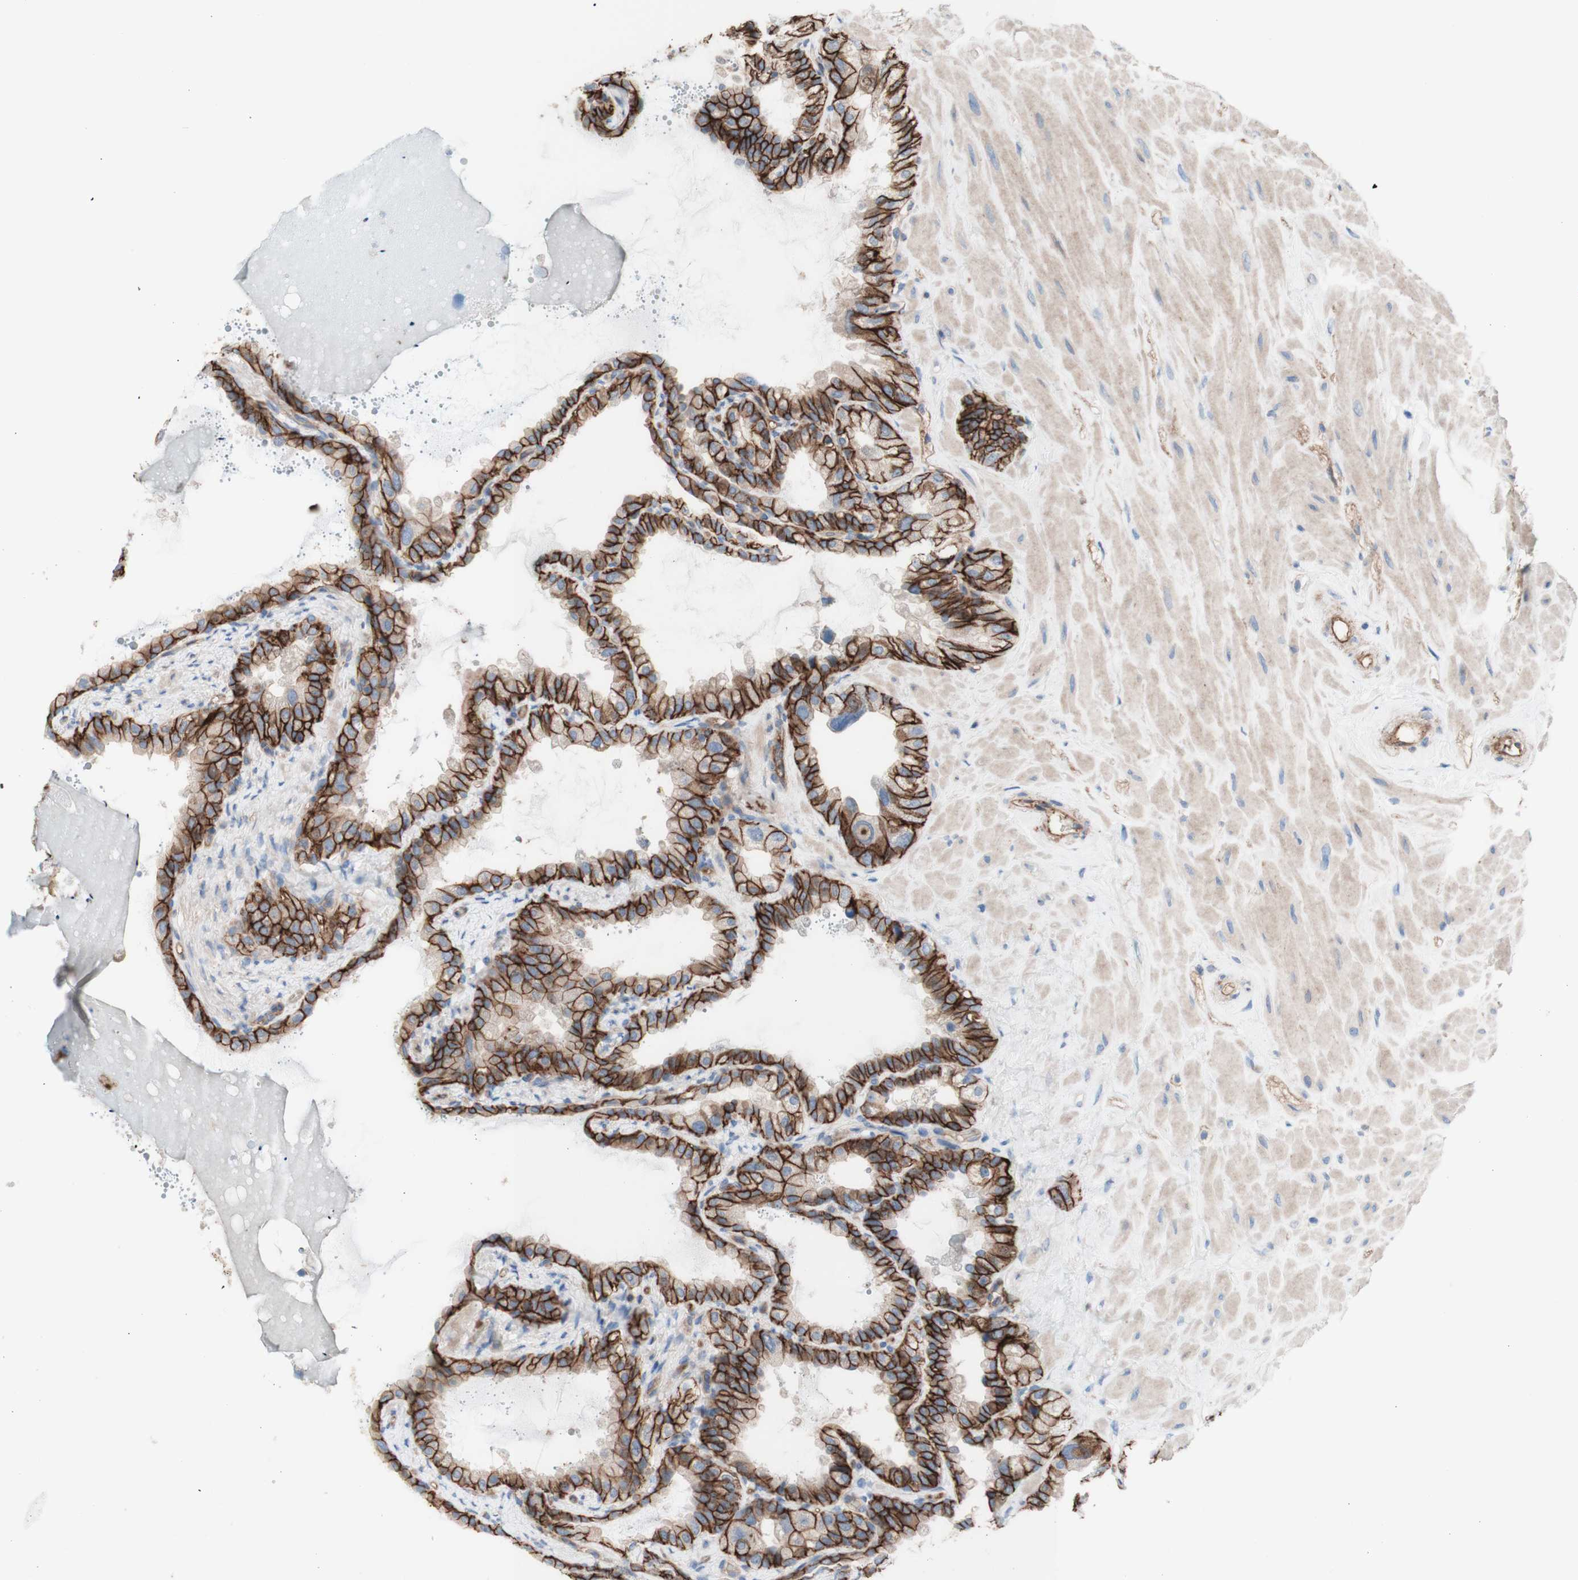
{"staining": {"intensity": "moderate", "quantity": ">75%", "location": "cytoplasmic/membranous"}, "tissue": "seminal vesicle", "cell_type": "Glandular cells", "image_type": "normal", "snomed": [{"axis": "morphology", "description": "Normal tissue, NOS"}, {"axis": "topography", "description": "Seminal veicle"}], "caption": "IHC (DAB) staining of normal human seminal vesicle demonstrates moderate cytoplasmic/membranous protein expression in about >75% of glandular cells.", "gene": "CD46", "patient": {"sex": "male", "age": 68}}